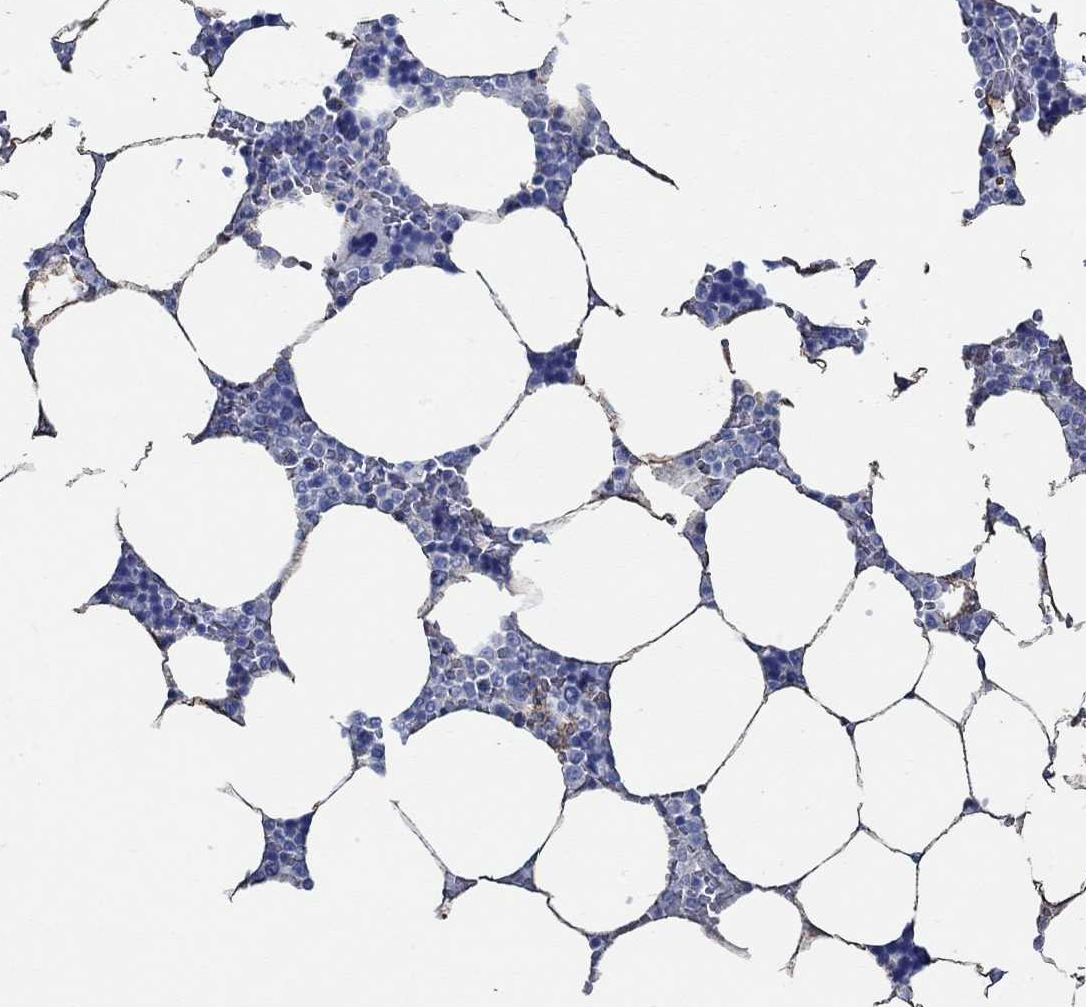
{"staining": {"intensity": "negative", "quantity": "none", "location": "none"}, "tissue": "bone marrow", "cell_type": "Hematopoietic cells", "image_type": "normal", "snomed": [{"axis": "morphology", "description": "Normal tissue, NOS"}, {"axis": "topography", "description": "Bone marrow"}], "caption": "This is an immunohistochemistry (IHC) photomicrograph of benign human bone marrow. There is no staining in hematopoietic cells.", "gene": "HECW2", "patient": {"sex": "male", "age": 63}}